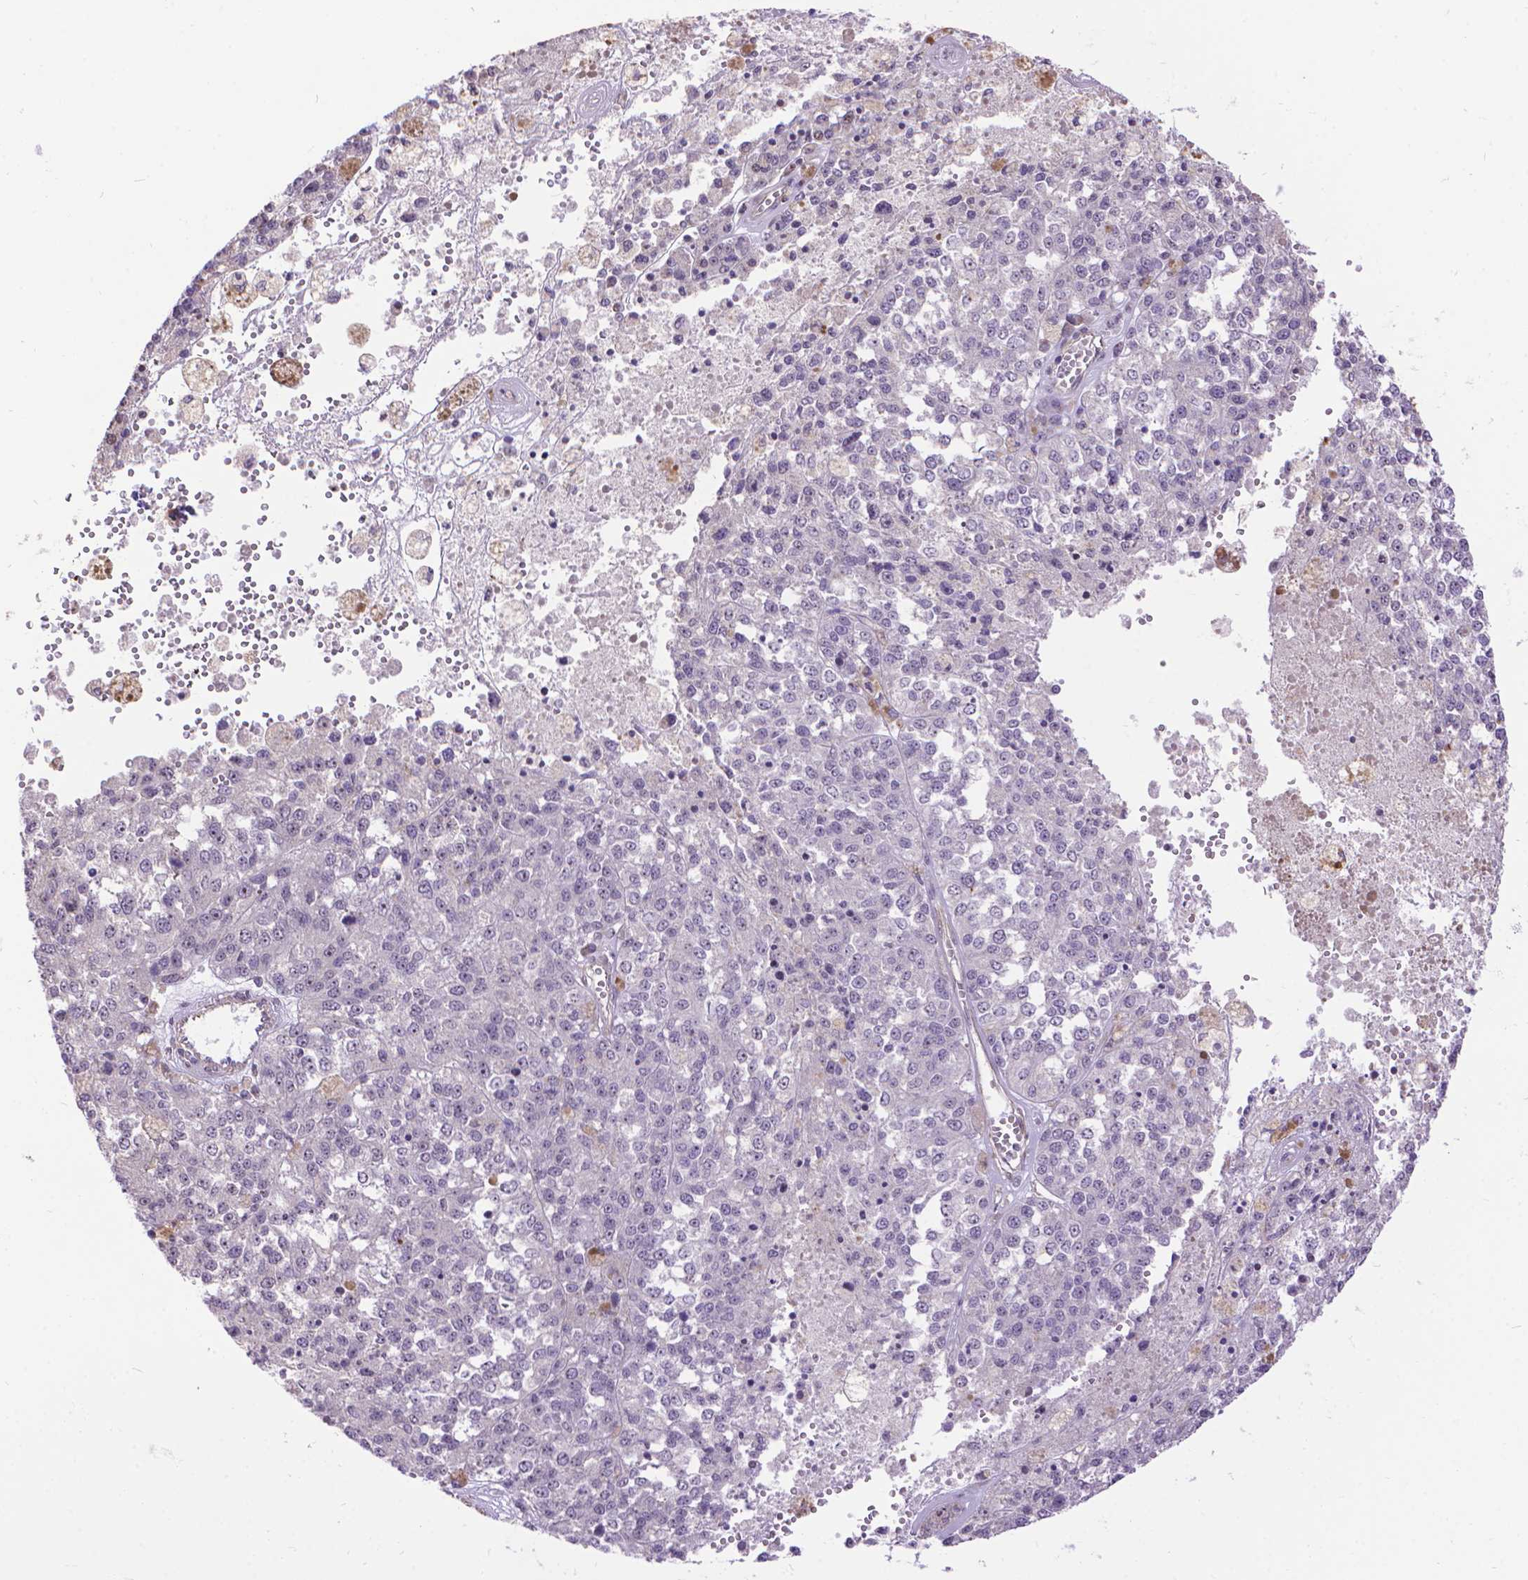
{"staining": {"intensity": "negative", "quantity": "none", "location": "none"}, "tissue": "melanoma", "cell_type": "Tumor cells", "image_type": "cancer", "snomed": [{"axis": "morphology", "description": "Malignant melanoma, Metastatic site"}, {"axis": "topography", "description": "Lymph node"}], "caption": "IHC of melanoma shows no positivity in tumor cells.", "gene": "TMEM135", "patient": {"sex": "female", "age": 64}}